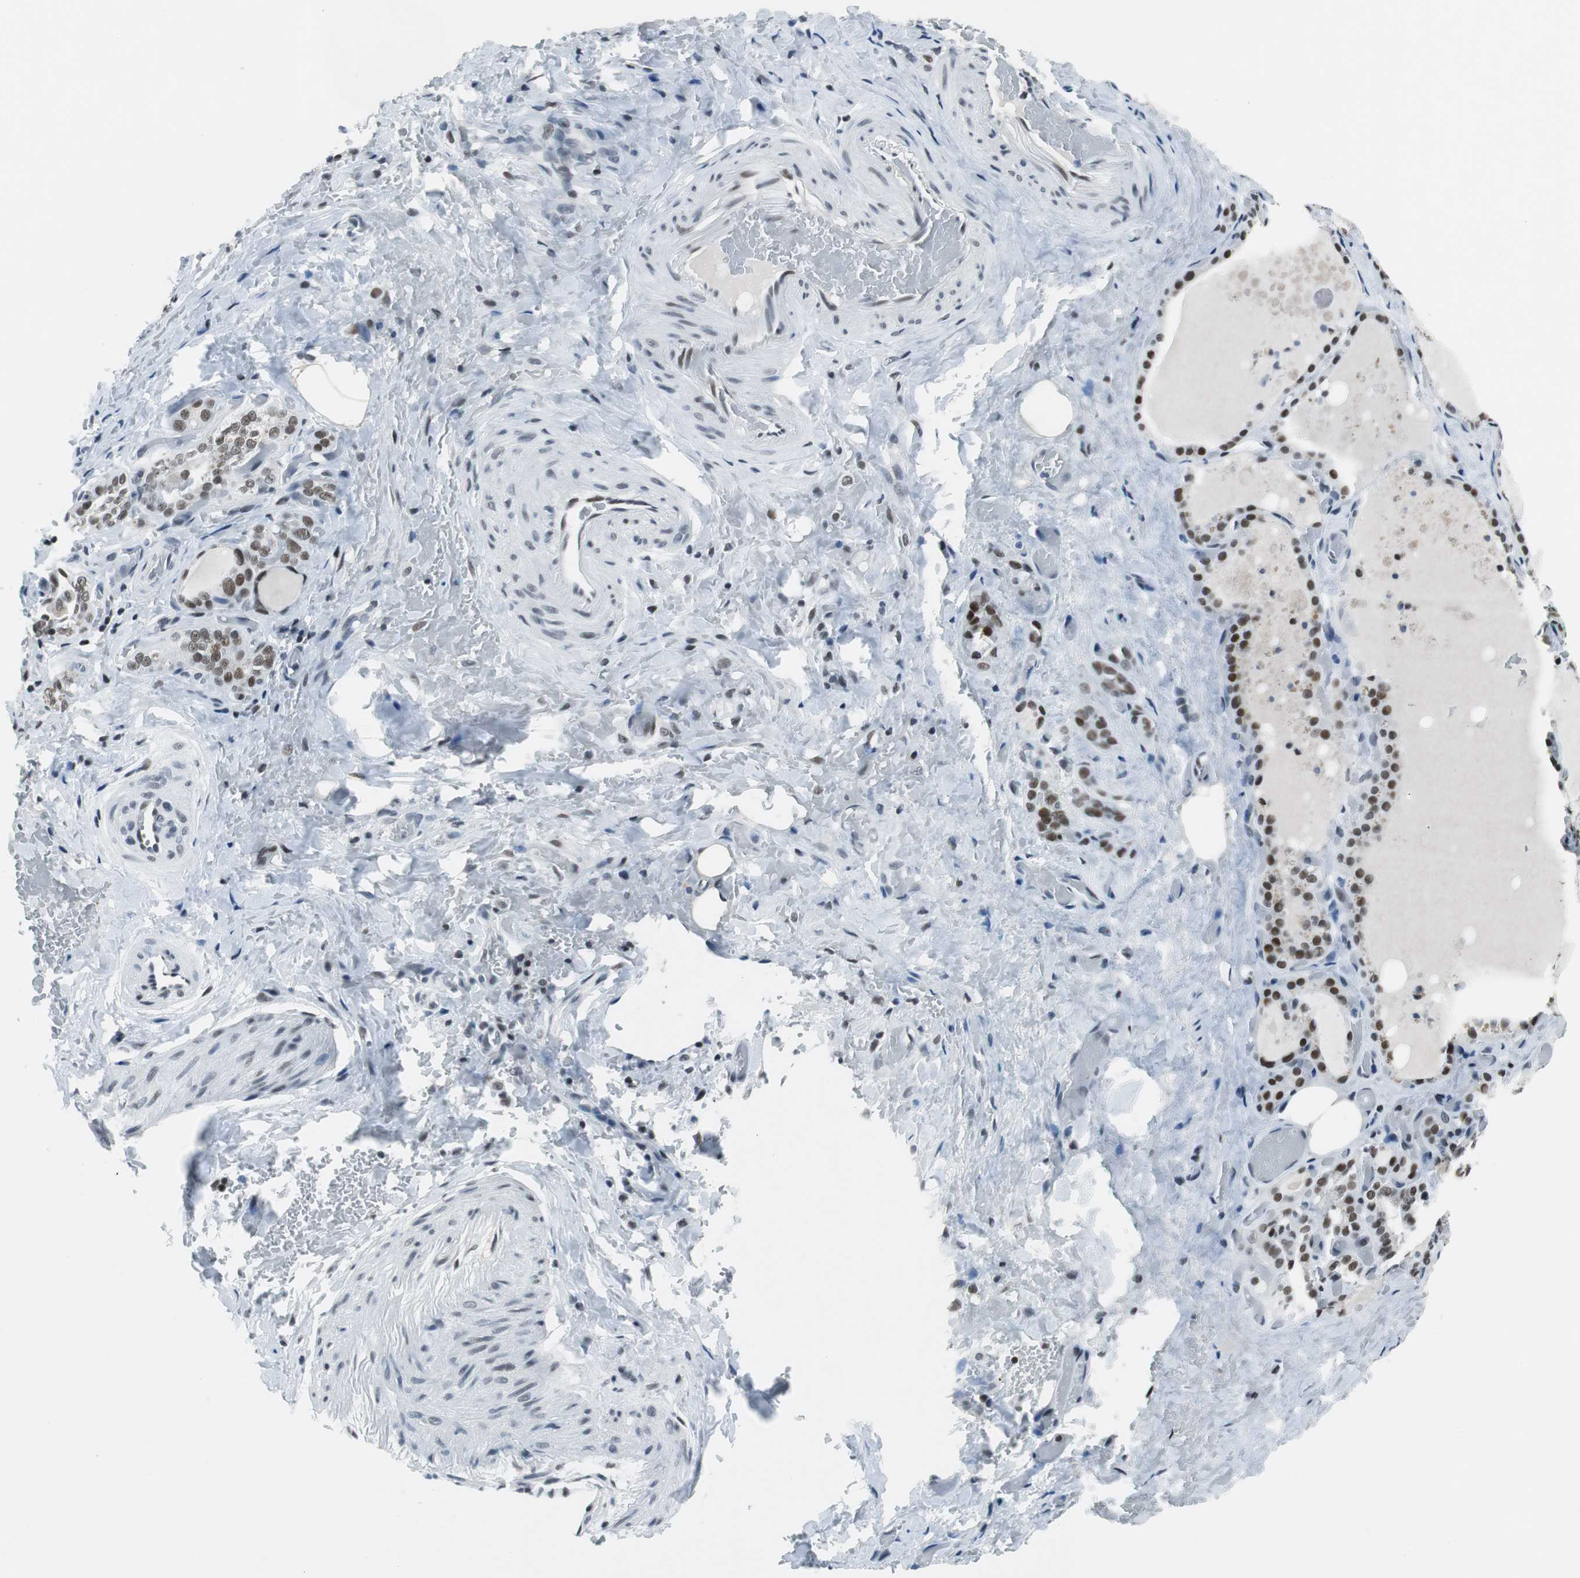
{"staining": {"intensity": "weak", "quantity": "25%-75%", "location": "nuclear"}, "tissue": "thyroid gland", "cell_type": "Glandular cells", "image_type": "normal", "snomed": [{"axis": "morphology", "description": "Normal tissue, NOS"}, {"axis": "topography", "description": "Thyroid gland"}], "caption": "High-magnification brightfield microscopy of unremarkable thyroid gland stained with DAB (3,3'-diaminobenzidine) (brown) and counterstained with hematoxylin (blue). glandular cells exhibit weak nuclear positivity is present in approximately25%-75% of cells.", "gene": "HDAC3", "patient": {"sex": "male", "age": 61}}